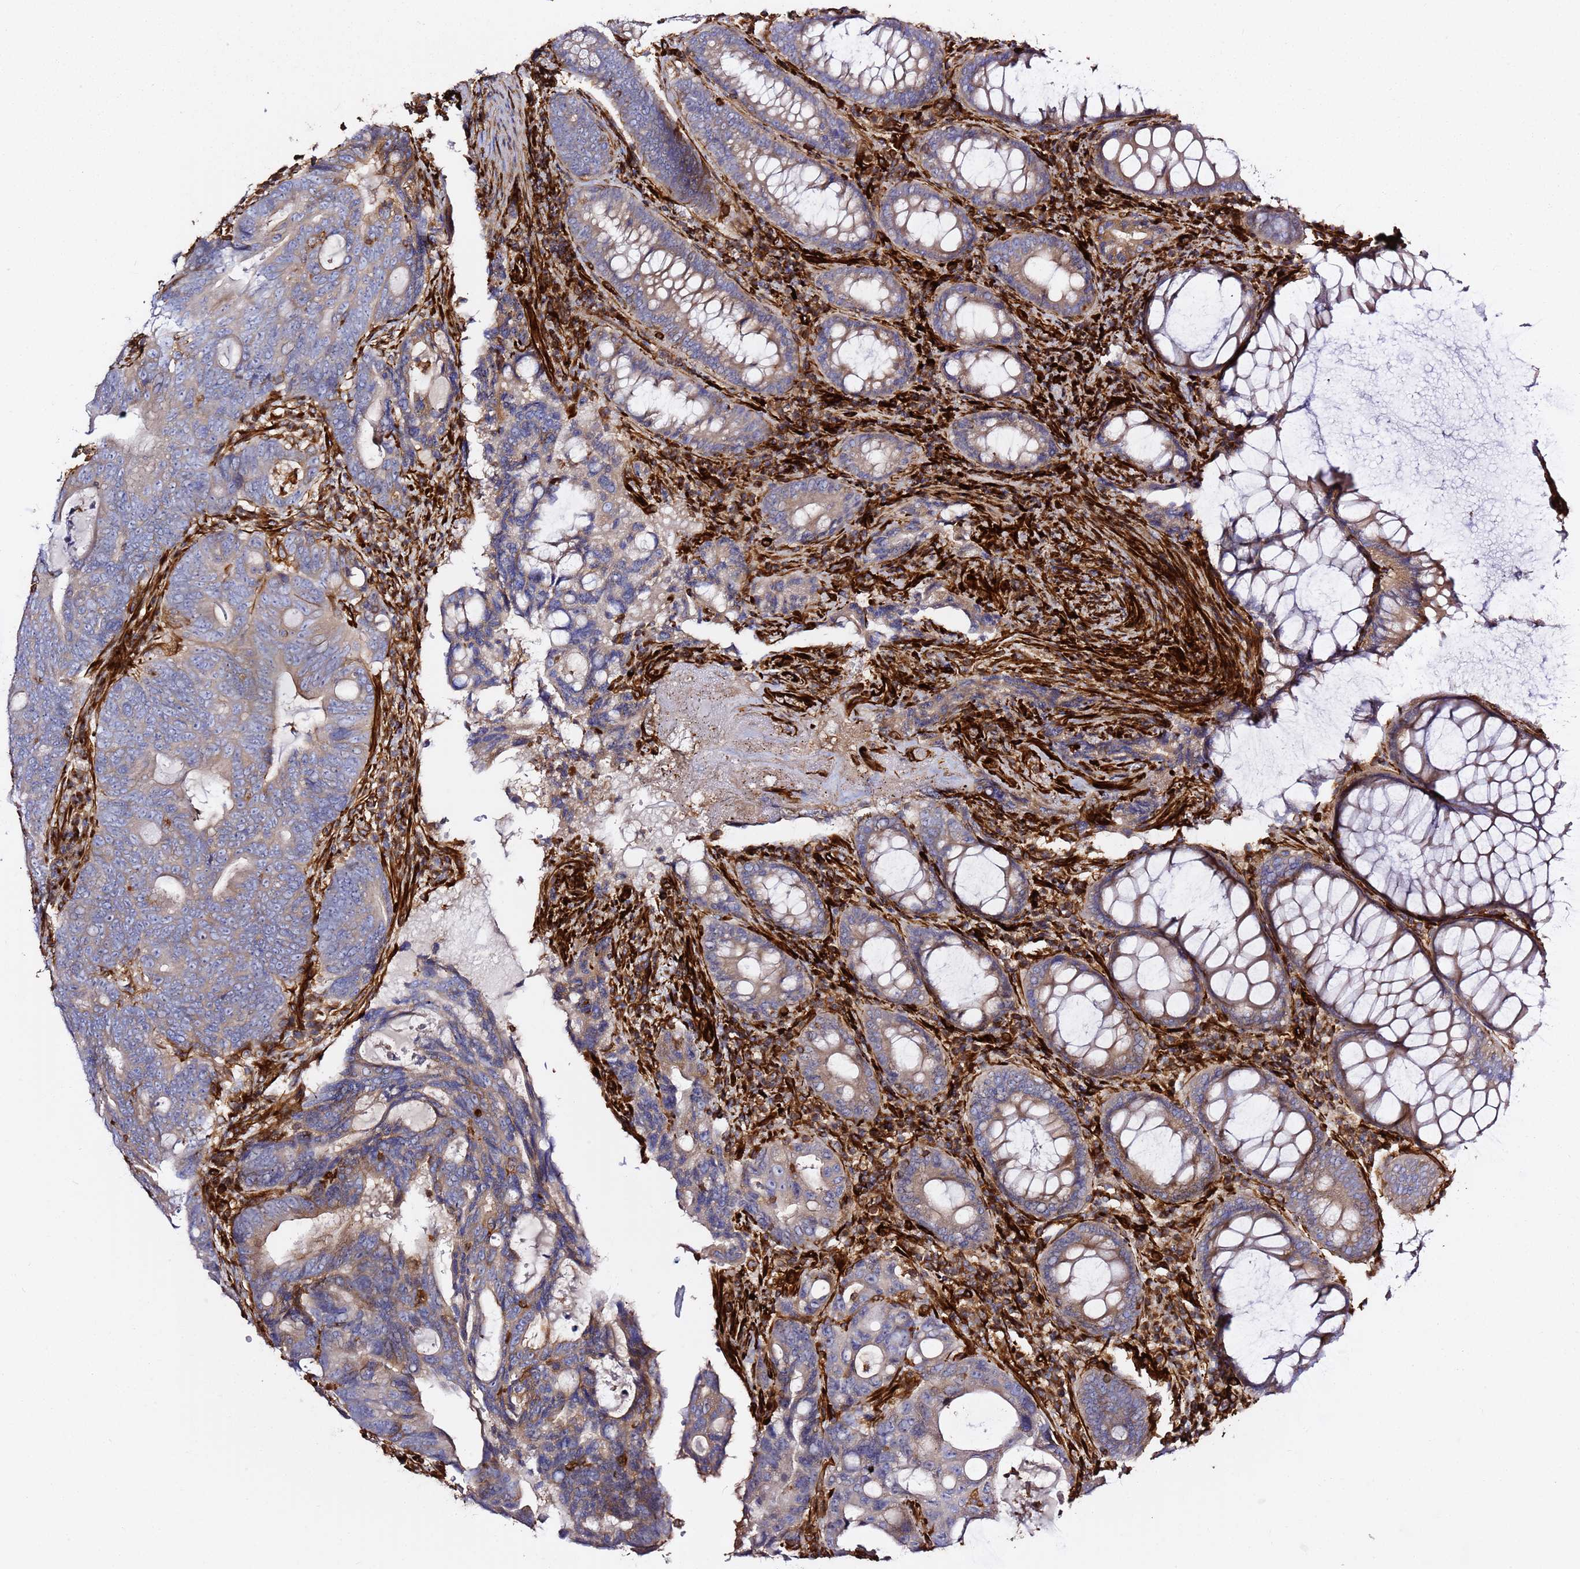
{"staining": {"intensity": "negative", "quantity": "none", "location": "none"}, "tissue": "colorectal cancer", "cell_type": "Tumor cells", "image_type": "cancer", "snomed": [{"axis": "morphology", "description": "Adenocarcinoma, NOS"}, {"axis": "topography", "description": "Colon"}], "caption": "The photomicrograph demonstrates no significant positivity in tumor cells of colorectal adenocarcinoma.", "gene": "MRGPRE", "patient": {"sex": "female", "age": 82}}